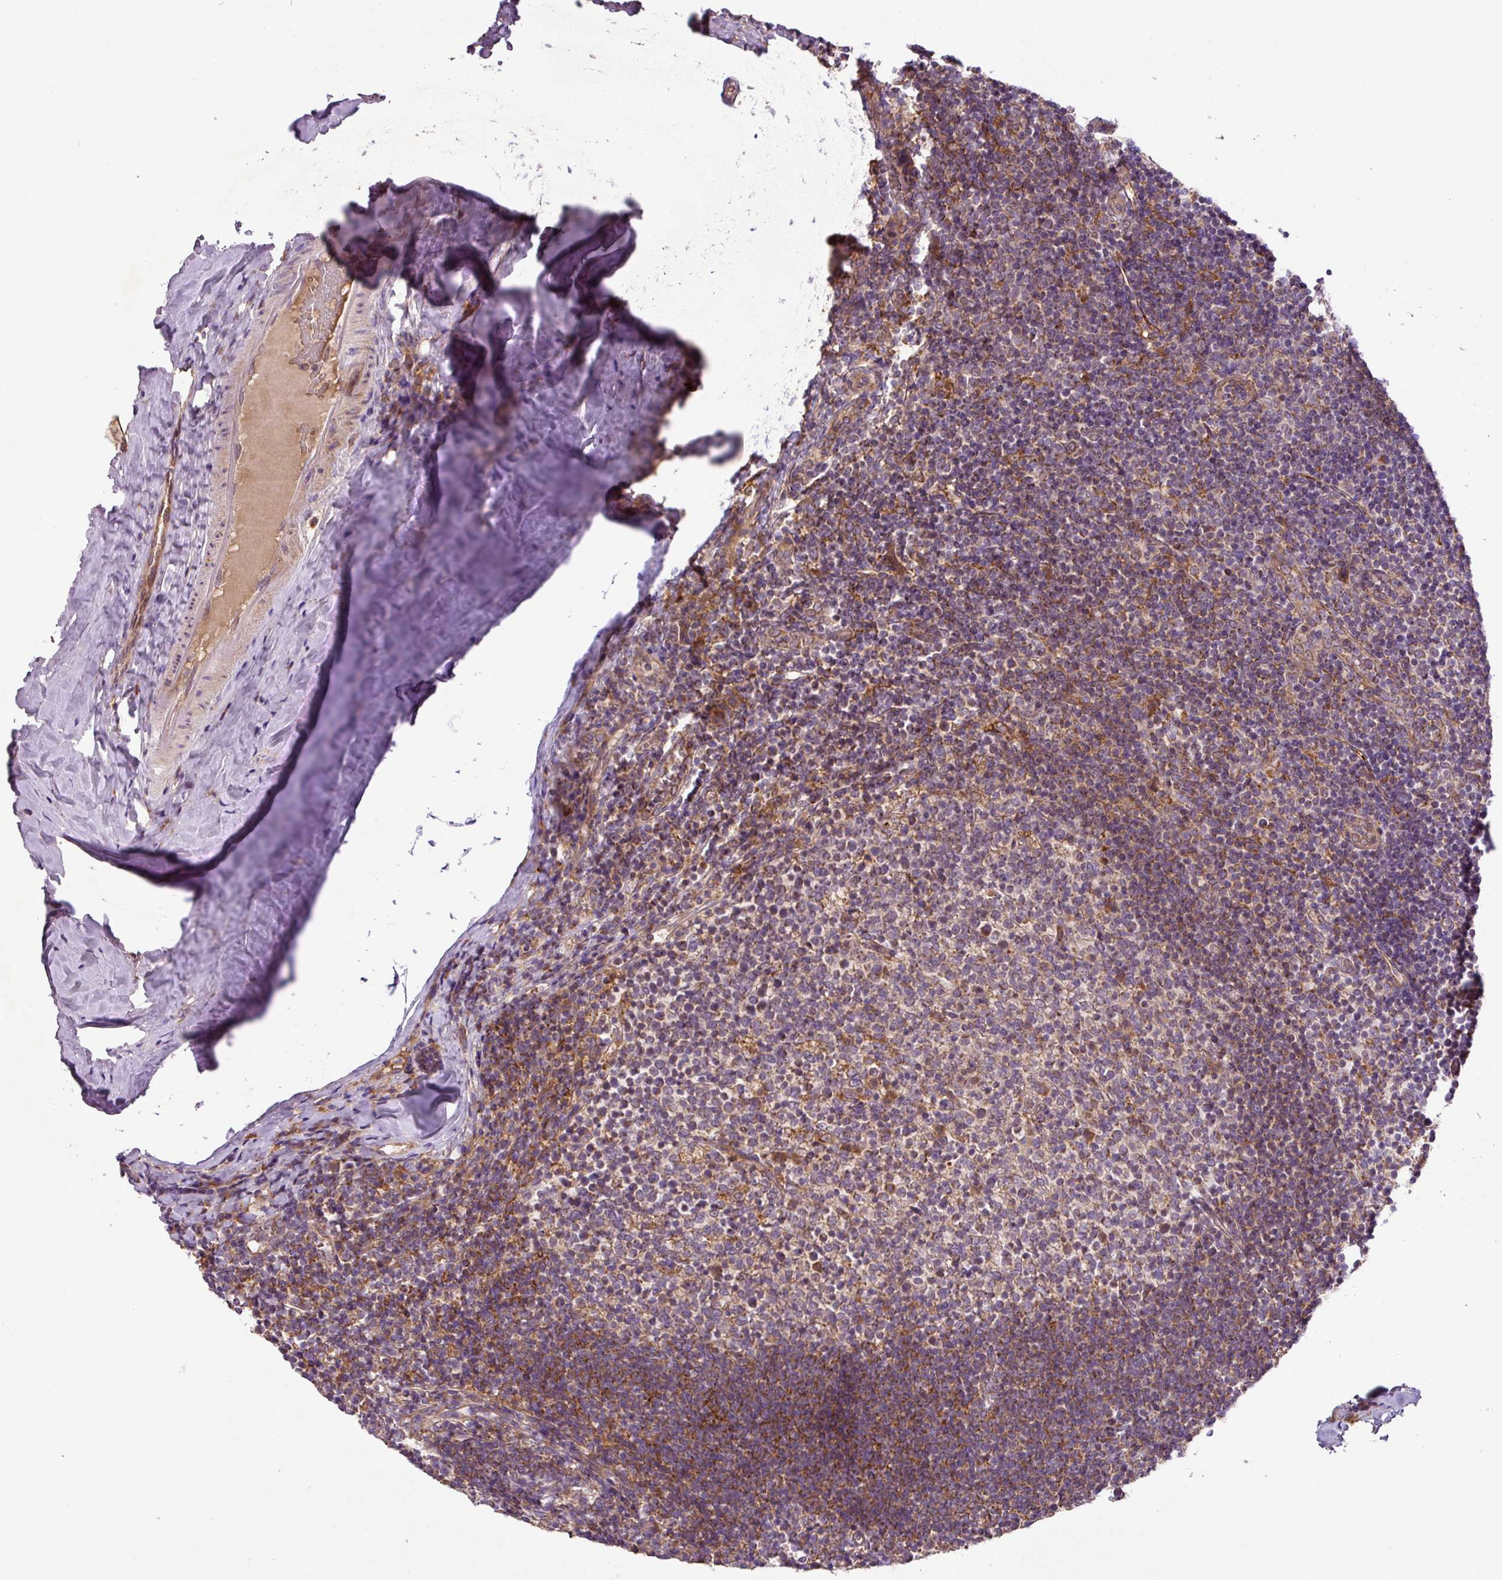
{"staining": {"intensity": "moderate", "quantity": "25%-75%", "location": "cytoplasmic/membranous"}, "tissue": "tonsil", "cell_type": "Germinal center cells", "image_type": "normal", "snomed": [{"axis": "morphology", "description": "Normal tissue, NOS"}, {"axis": "topography", "description": "Tonsil"}], "caption": "Immunohistochemical staining of normal tonsil demonstrates 25%-75% levels of moderate cytoplasmic/membranous protein positivity in about 25%-75% of germinal center cells.", "gene": "ZNF513", "patient": {"sex": "female", "age": 10}}